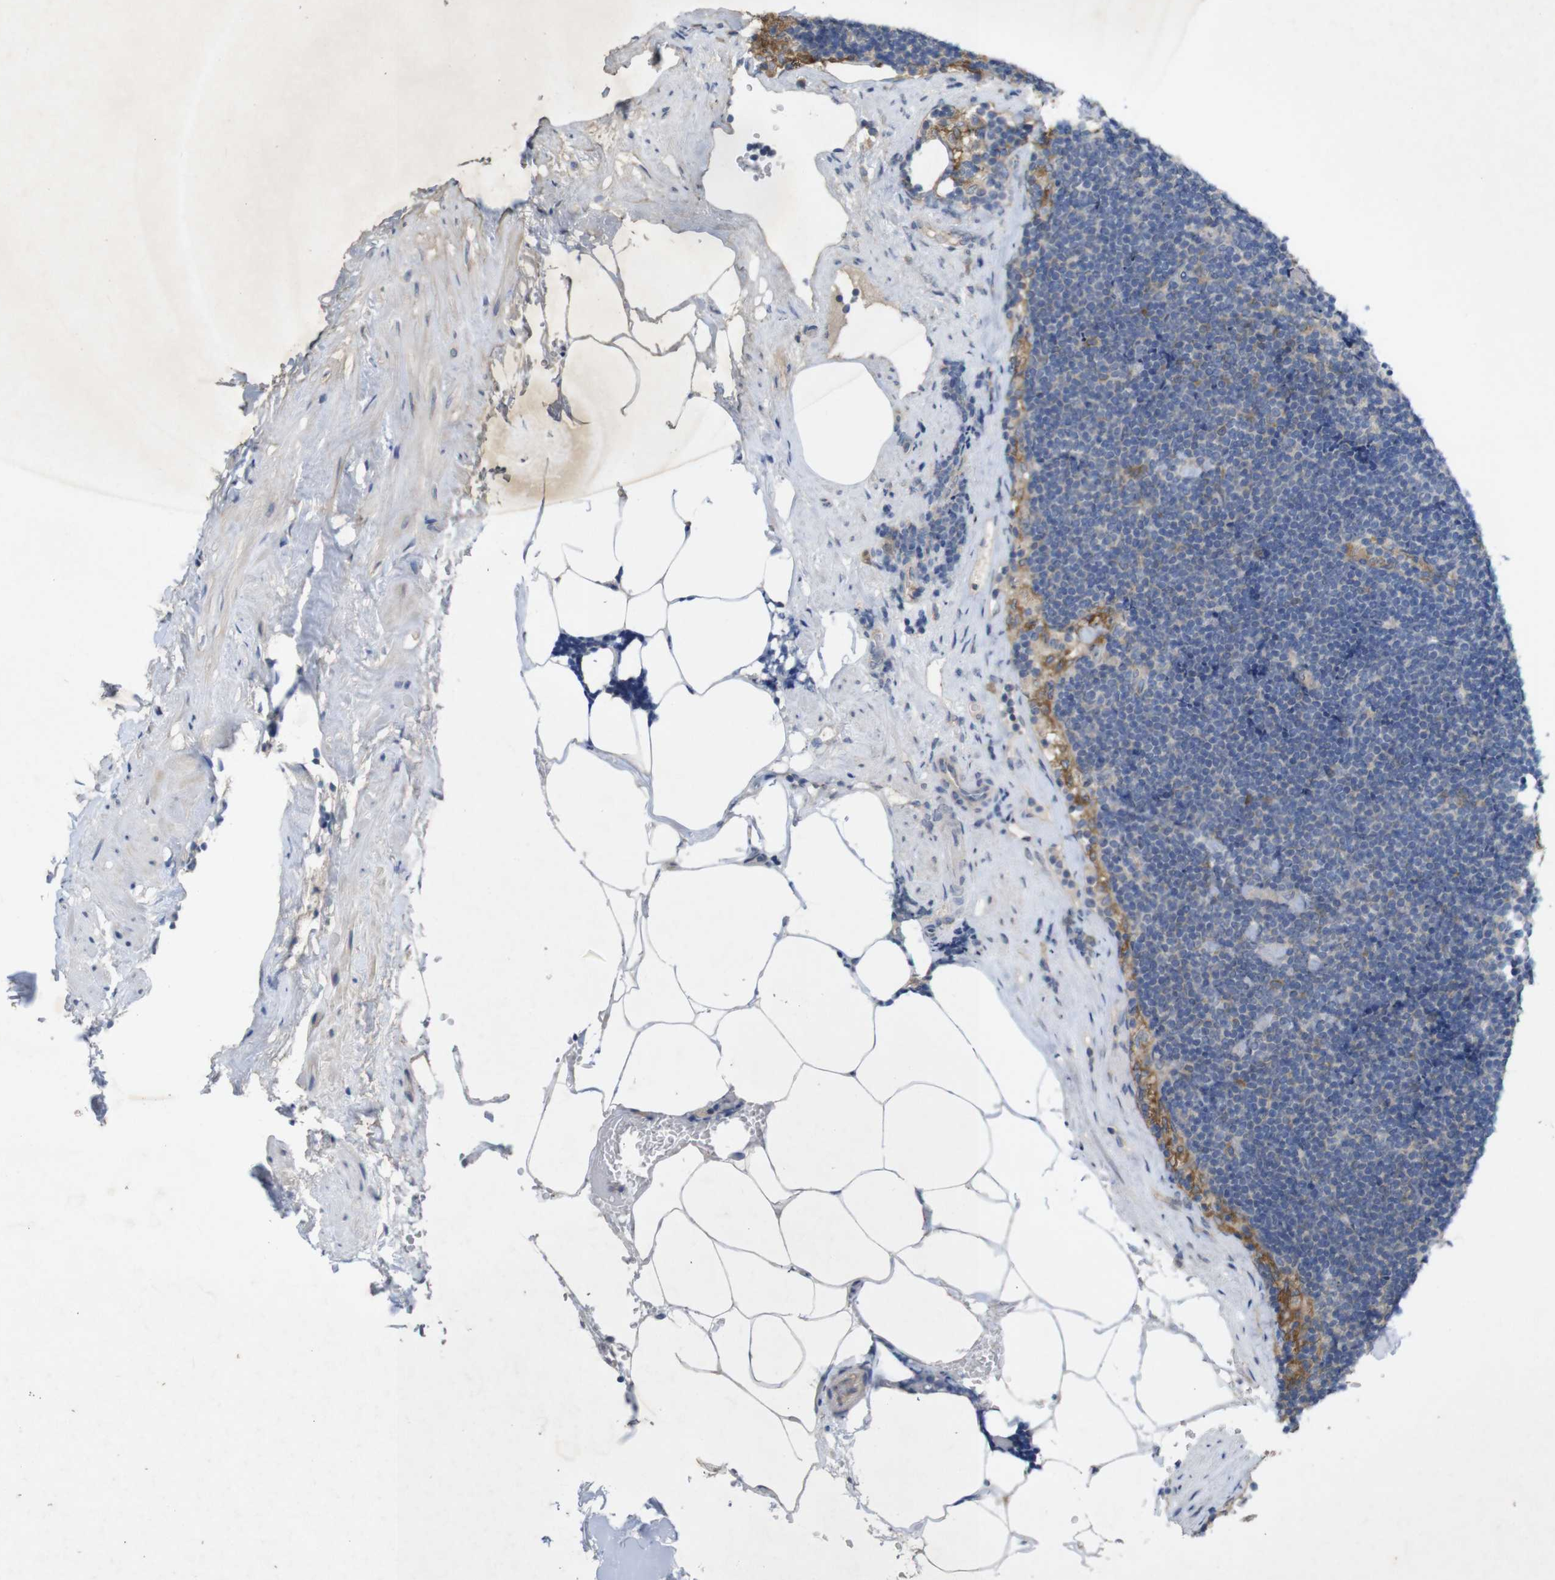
{"staining": {"intensity": "moderate", "quantity": "25%-75%", "location": "cytoplasmic/membranous"}, "tissue": "lymph node", "cell_type": "Germinal center cells", "image_type": "normal", "snomed": [{"axis": "morphology", "description": "Normal tissue, NOS"}, {"axis": "topography", "description": "Lymph node"}], "caption": "Lymph node stained for a protein (brown) displays moderate cytoplasmic/membranous positive positivity in approximately 25%-75% of germinal center cells.", "gene": "BCAR3", "patient": {"sex": "male", "age": 63}}